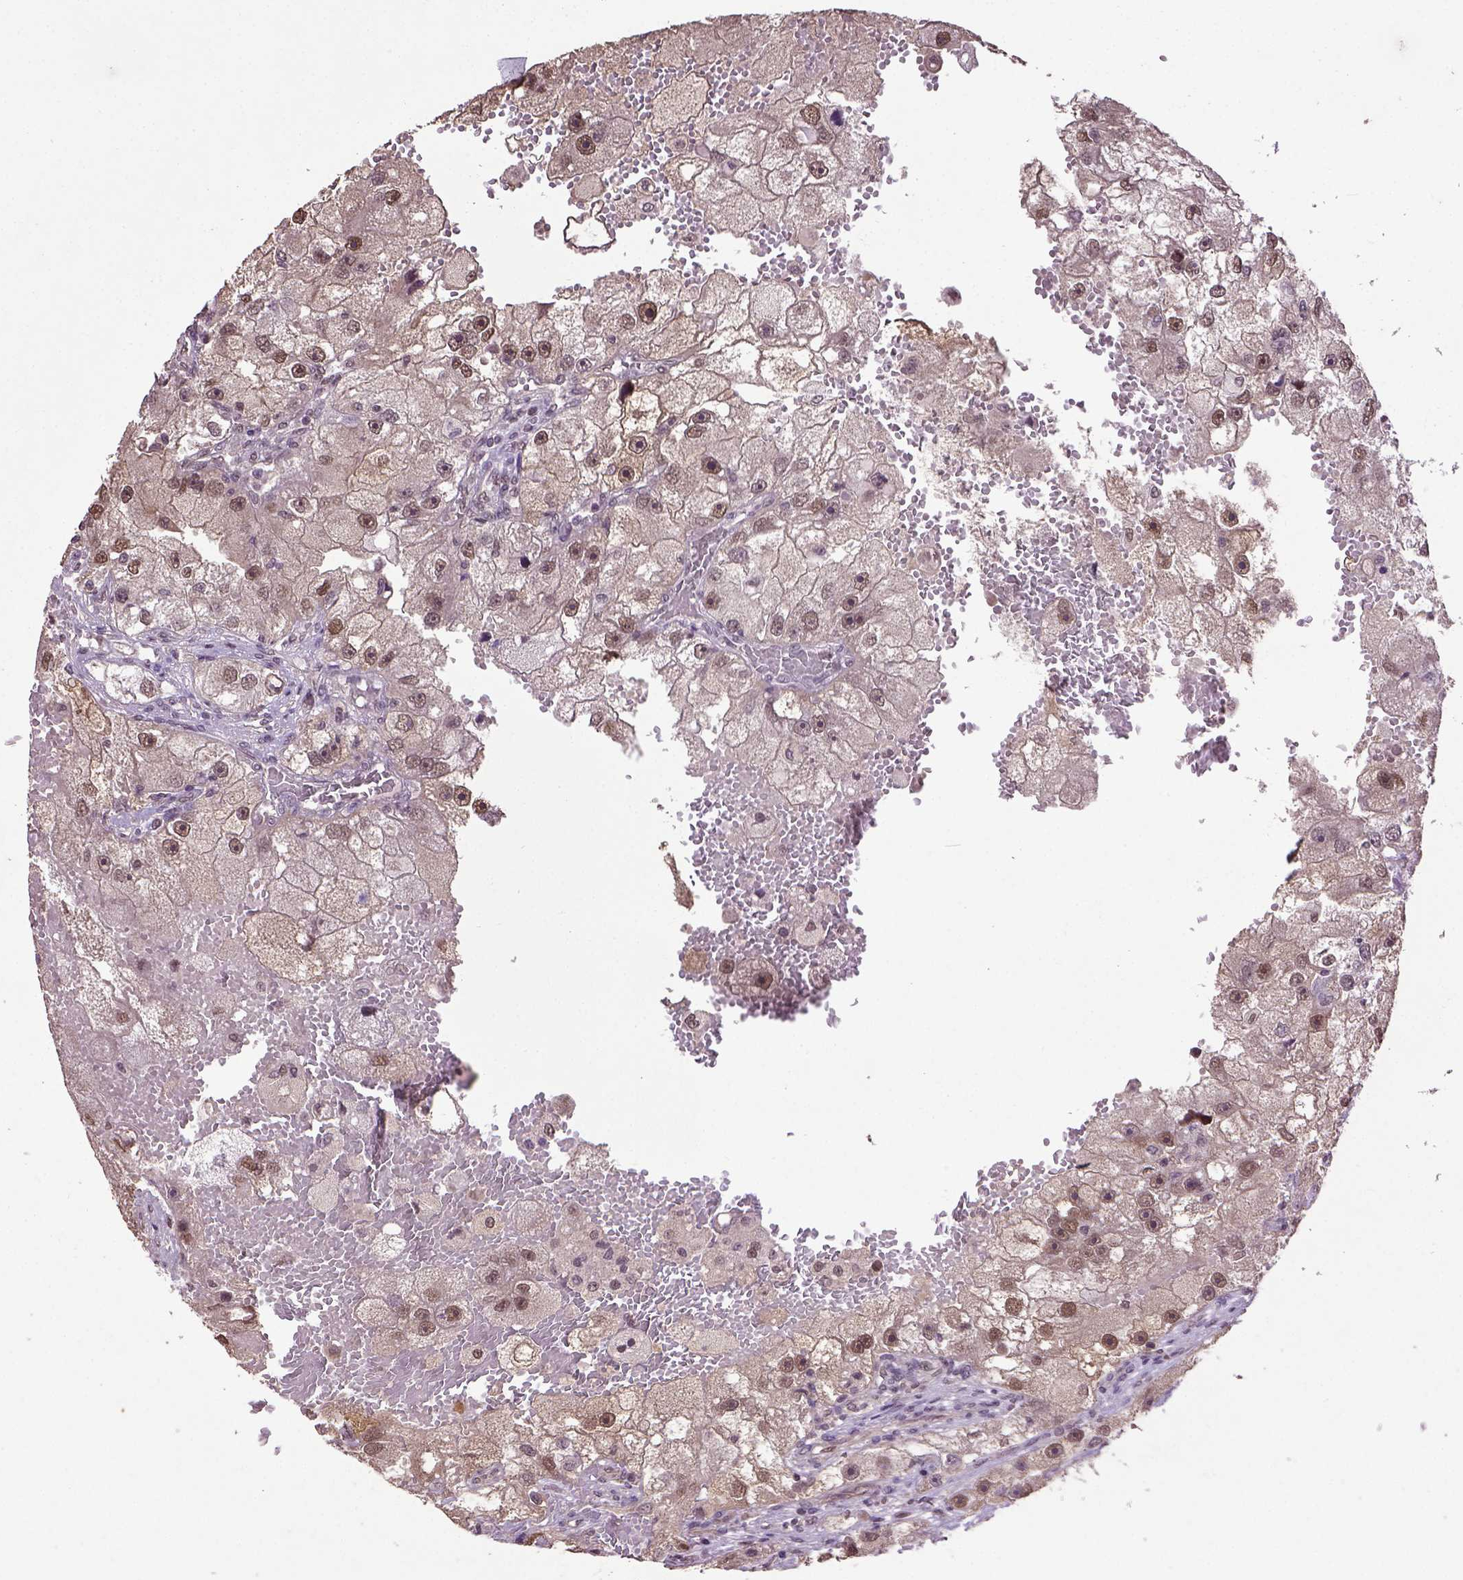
{"staining": {"intensity": "moderate", "quantity": ">75%", "location": "nuclear"}, "tissue": "renal cancer", "cell_type": "Tumor cells", "image_type": "cancer", "snomed": [{"axis": "morphology", "description": "Adenocarcinoma, NOS"}, {"axis": "topography", "description": "Kidney"}], "caption": "Protein positivity by immunohistochemistry exhibits moderate nuclear expression in about >75% of tumor cells in renal adenocarcinoma.", "gene": "UBA3", "patient": {"sex": "male", "age": 63}}